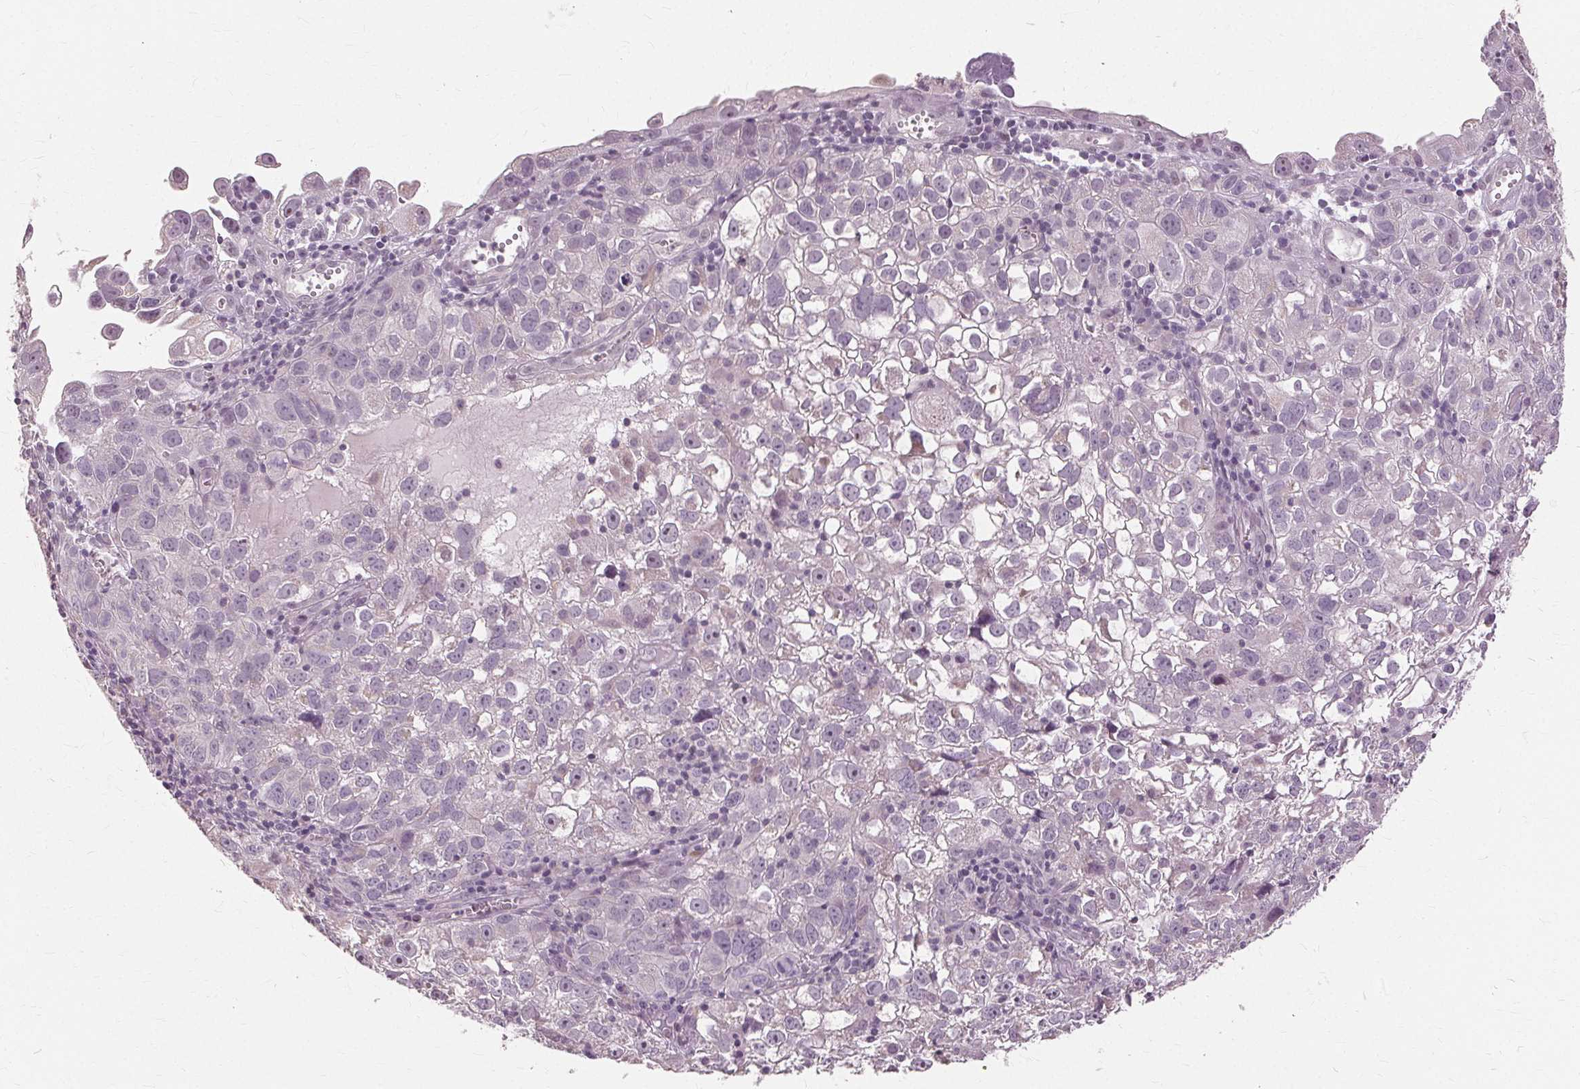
{"staining": {"intensity": "negative", "quantity": "none", "location": "none"}, "tissue": "cervical cancer", "cell_type": "Tumor cells", "image_type": "cancer", "snomed": [{"axis": "morphology", "description": "Squamous cell carcinoma, NOS"}, {"axis": "topography", "description": "Cervix"}], "caption": "IHC image of cervical cancer stained for a protein (brown), which reveals no expression in tumor cells.", "gene": "SIGLEC6", "patient": {"sex": "female", "age": 55}}